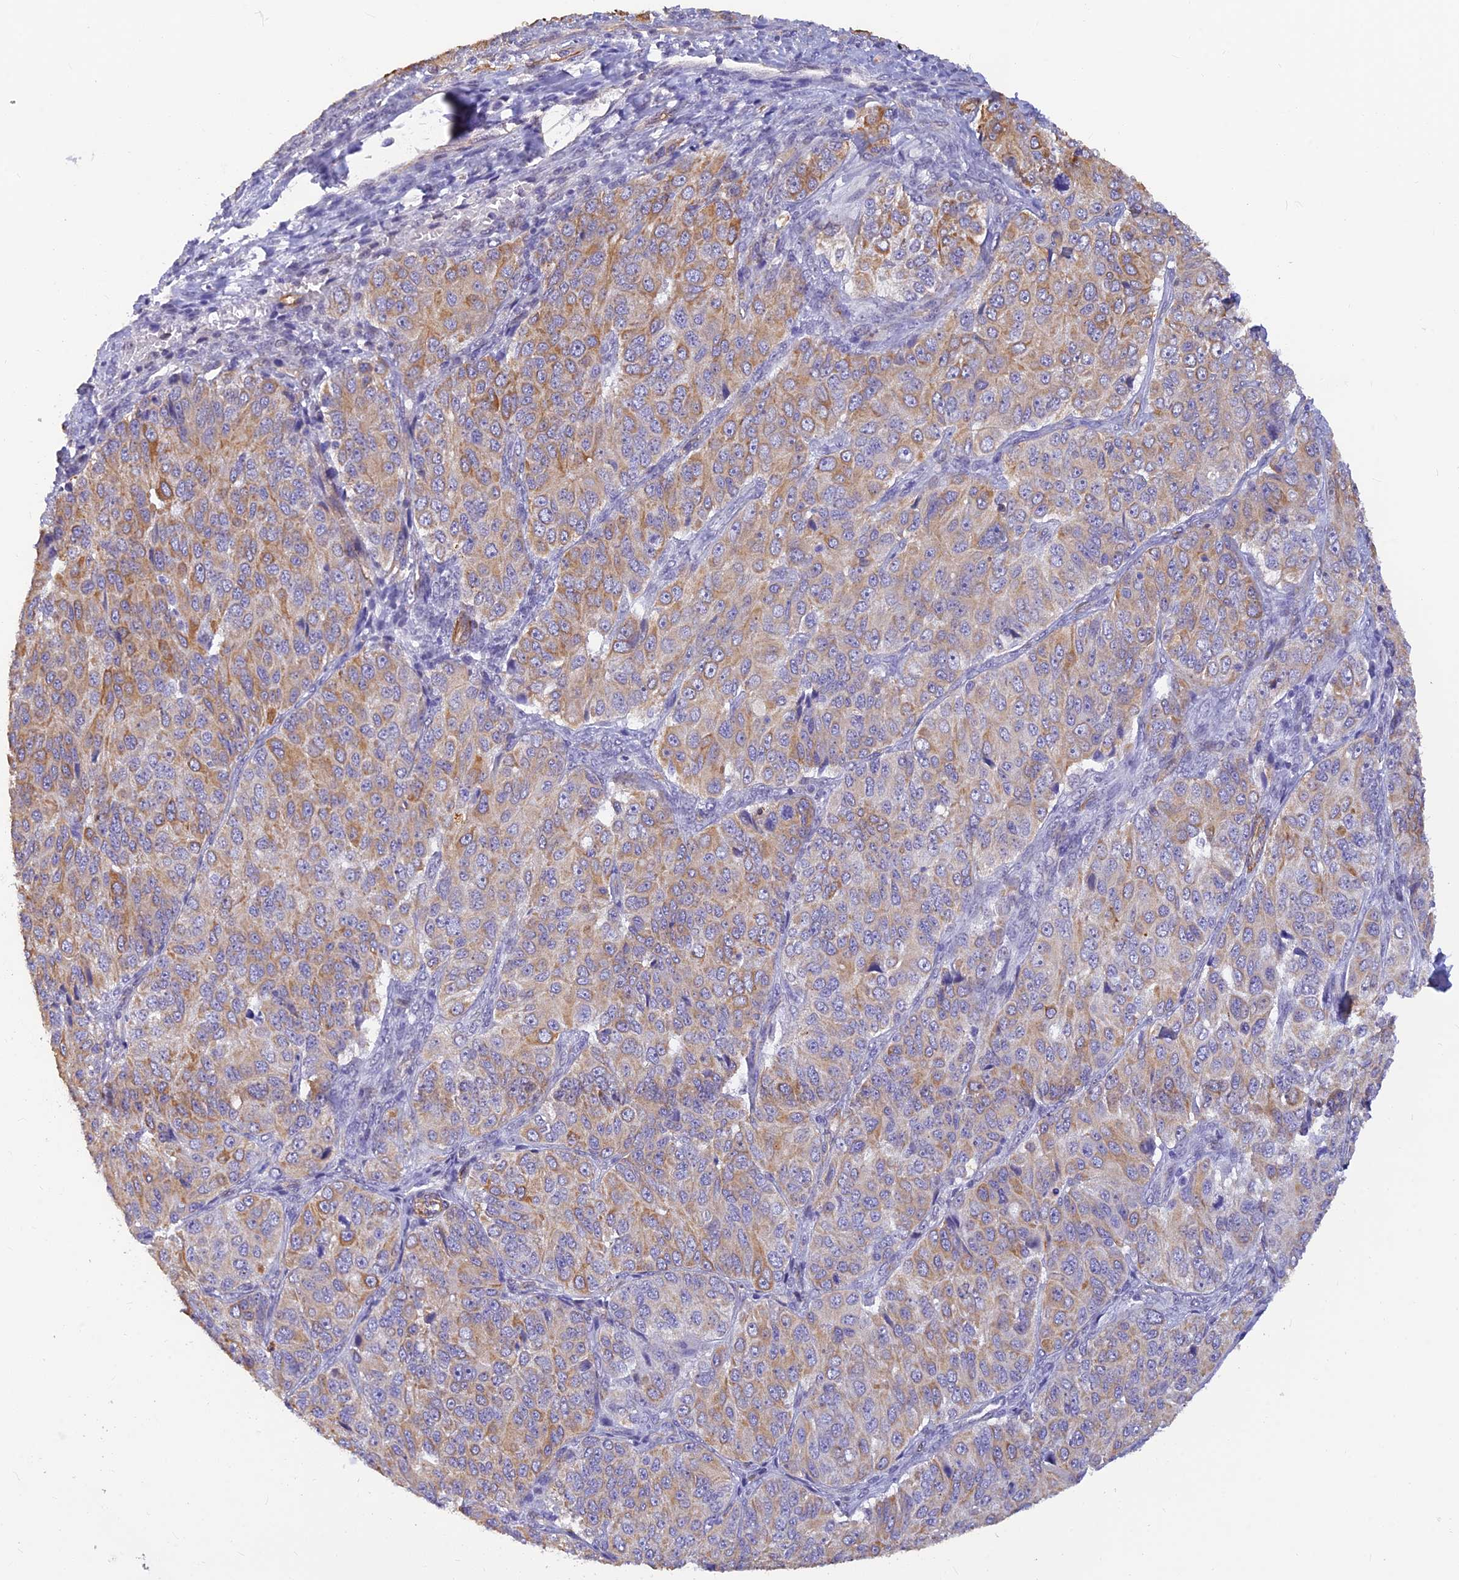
{"staining": {"intensity": "moderate", "quantity": ">75%", "location": "cytoplasmic/membranous"}, "tissue": "ovarian cancer", "cell_type": "Tumor cells", "image_type": "cancer", "snomed": [{"axis": "morphology", "description": "Carcinoma, endometroid"}, {"axis": "topography", "description": "Ovary"}], "caption": "Ovarian endometroid carcinoma stained for a protein (brown) shows moderate cytoplasmic/membranous positive staining in approximately >75% of tumor cells.", "gene": "ALDH1L2", "patient": {"sex": "female", "age": 51}}